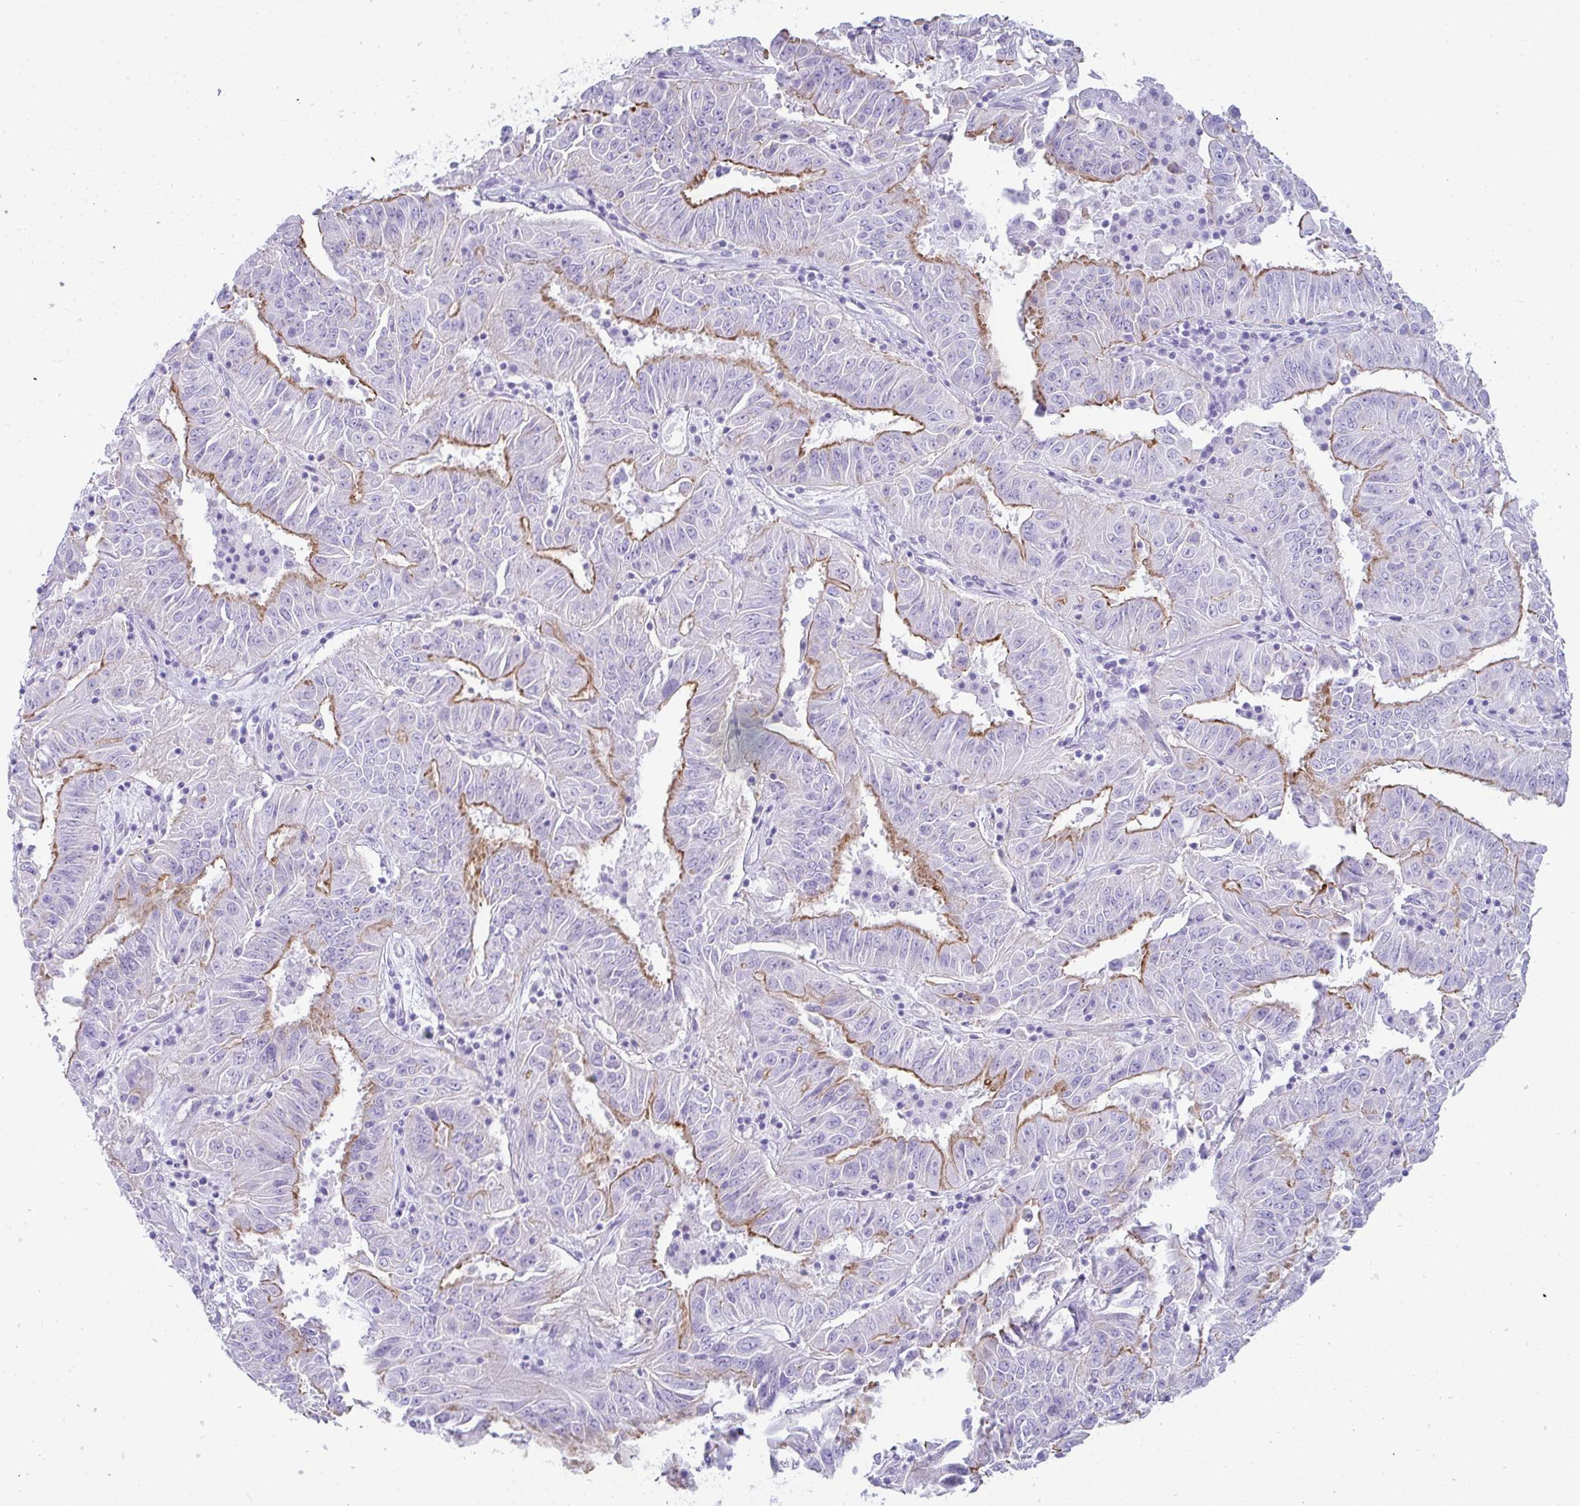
{"staining": {"intensity": "moderate", "quantity": "25%-75%", "location": "cytoplasmic/membranous"}, "tissue": "pancreatic cancer", "cell_type": "Tumor cells", "image_type": "cancer", "snomed": [{"axis": "morphology", "description": "Adenocarcinoma, NOS"}, {"axis": "topography", "description": "Pancreas"}], "caption": "Immunohistochemistry photomicrograph of neoplastic tissue: human pancreatic adenocarcinoma stained using immunohistochemistry exhibits medium levels of moderate protein expression localized specifically in the cytoplasmic/membranous of tumor cells, appearing as a cytoplasmic/membranous brown color.", "gene": "RASL10A", "patient": {"sex": "male", "age": 63}}